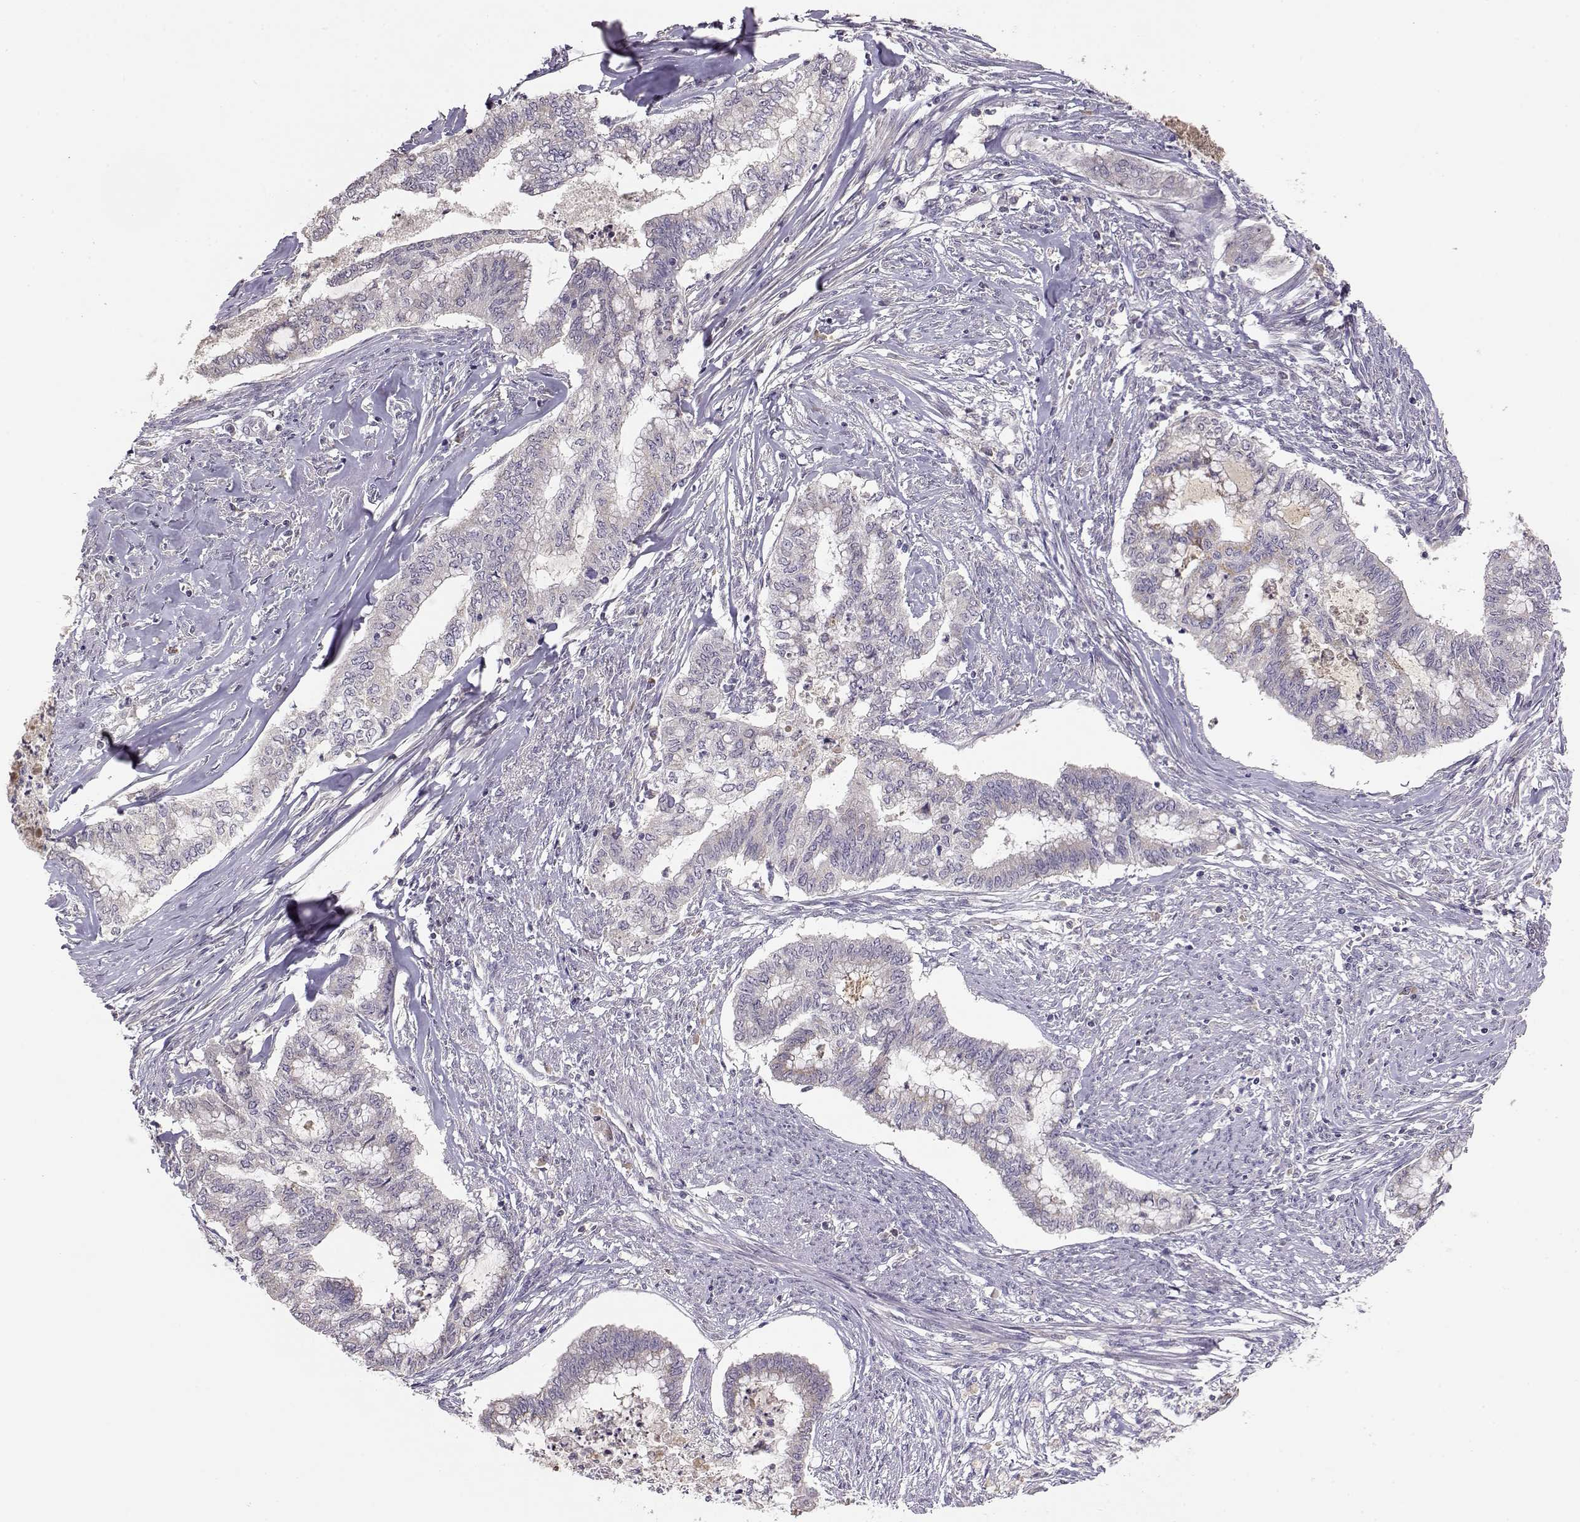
{"staining": {"intensity": "weak", "quantity": "<25%", "location": "cytoplasmic/membranous"}, "tissue": "endometrial cancer", "cell_type": "Tumor cells", "image_type": "cancer", "snomed": [{"axis": "morphology", "description": "Adenocarcinoma, NOS"}, {"axis": "topography", "description": "Endometrium"}], "caption": "This image is of endometrial cancer stained with immunohistochemistry to label a protein in brown with the nuclei are counter-stained blue. There is no positivity in tumor cells.", "gene": "TACR1", "patient": {"sex": "female", "age": 79}}